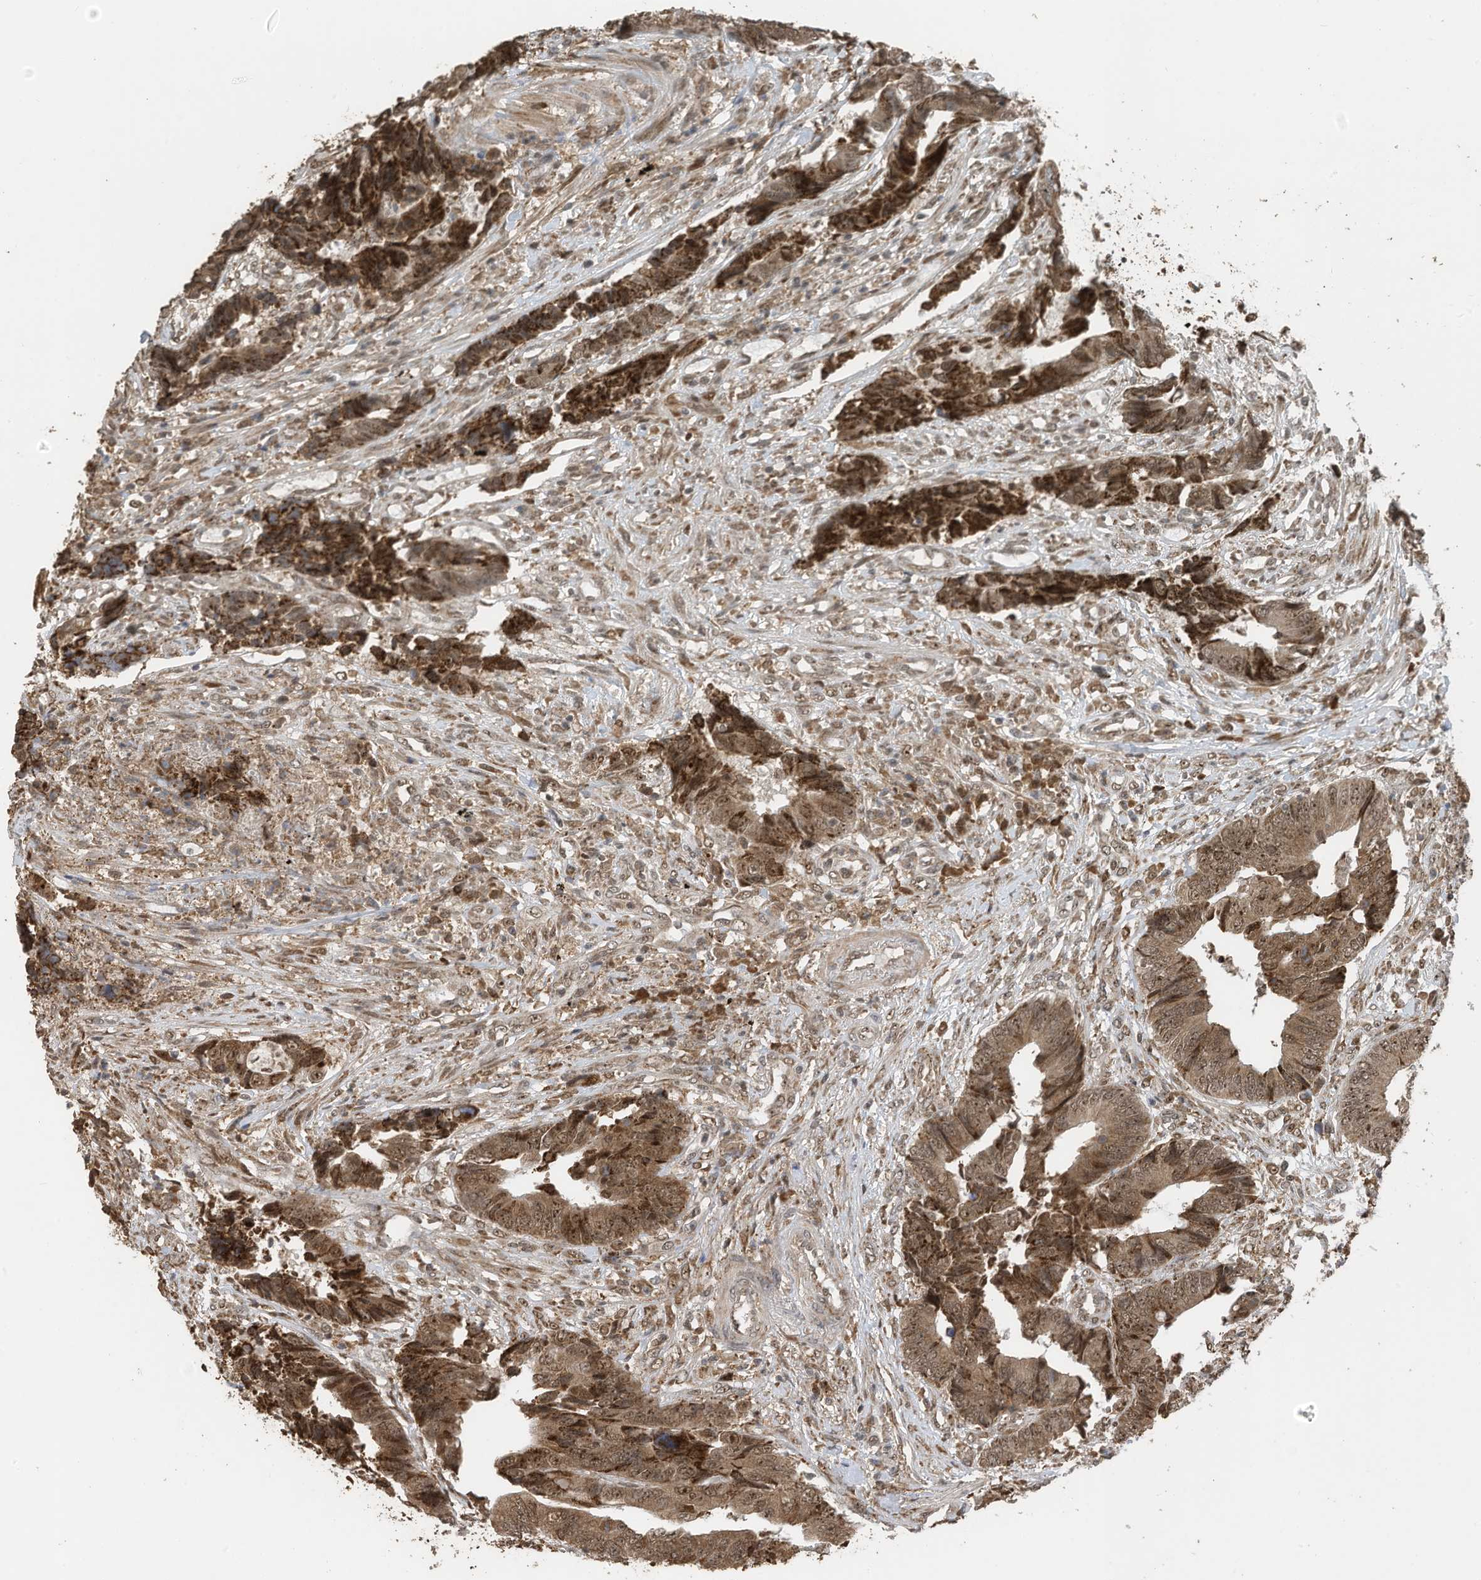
{"staining": {"intensity": "moderate", "quantity": ">75%", "location": "cytoplasmic/membranous,nuclear"}, "tissue": "colorectal cancer", "cell_type": "Tumor cells", "image_type": "cancer", "snomed": [{"axis": "morphology", "description": "Adenocarcinoma, NOS"}, {"axis": "topography", "description": "Rectum"}], "caption": "Immunohistochemistry image of neoplastic tissue: human colorectal adenocarcinoma stained using IHC displays medium levels of moderate protein expression localized specifically in the cytoplasmic/membranous and nuclear of tumor cells, appearing as a cytoplasmic/membranous and nuclear brown color.", "gene": "ERLEC1", "patient": {"sex": "male", "age": 84}}